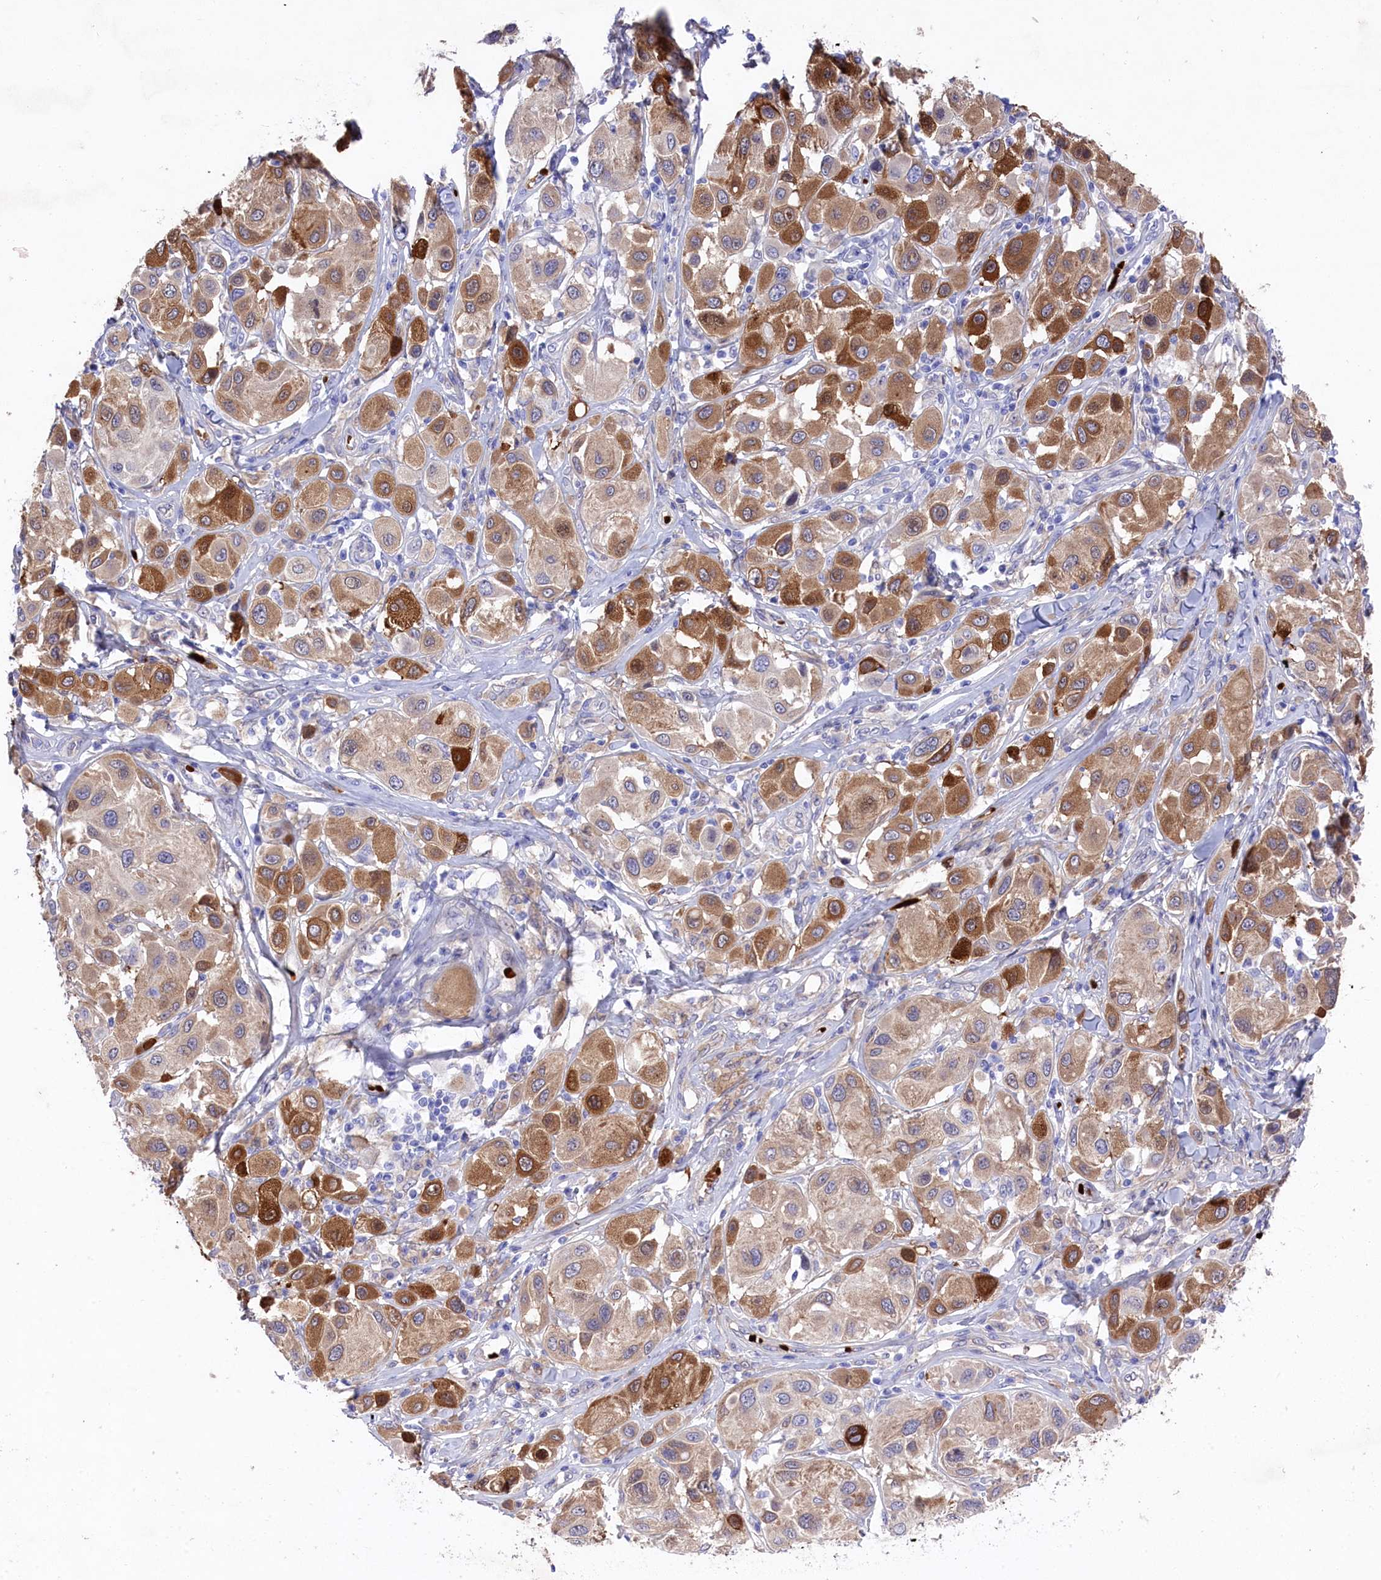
{"staining": {"intensity": "strong", "quantity": "25%-75%", "location": "cytoplasmic/membranous"}, "tissue": "melanoma", "cell_type": "Tumor cells", "image_type": "cancer", "snomed": [{"axis": "morphology", "description": "Malignant melanoma, Metastatic site"}, {"axis": "topography", "description": "Skin"}], "caption": "Approximately 25%-75% of tumor cells in melanoma display strong cytoplasmic/membranous protein staining as visualized by brown immunohistochemical staining.", "gene": "LHFPL4", "patient": {"sex": "male", "age": 41}}